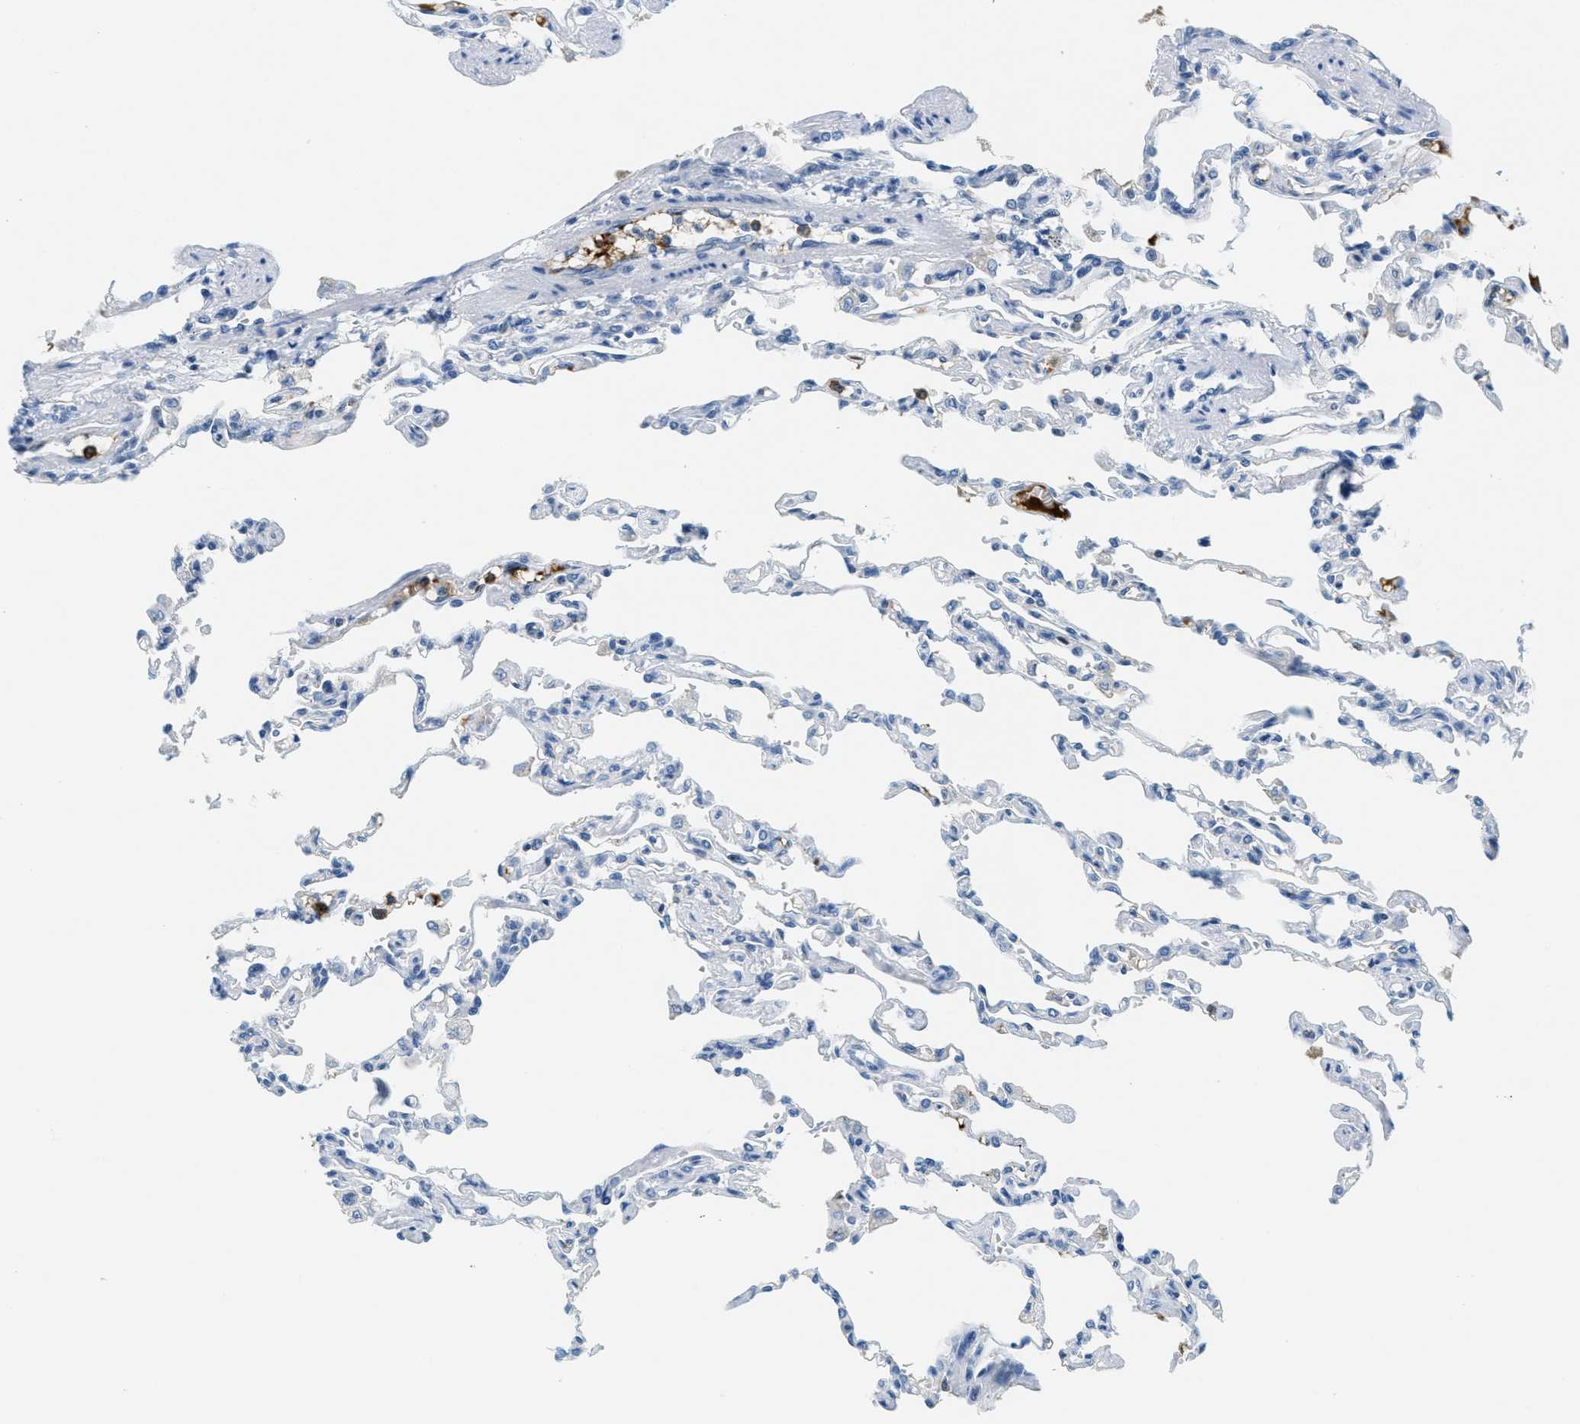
{"staining": {"intensity": "negative", "quantity": "none", "location": "none"}, "tissue": "lung", "cell_type": "Alveolar cells", "image_type": "normal", "snomed": [{"axis": "morphology", "description": "Normal tissue, NOS"}, {"axis": "topography", "description": "Lung"}], "caption": "Immunohistochemistry photomicrograph of unremarkable human lung stained for a protein (brown), which shows no positivity in alveolar cells.", "gene": "A2M", "patient": {"sex": "male", "age": 21}}